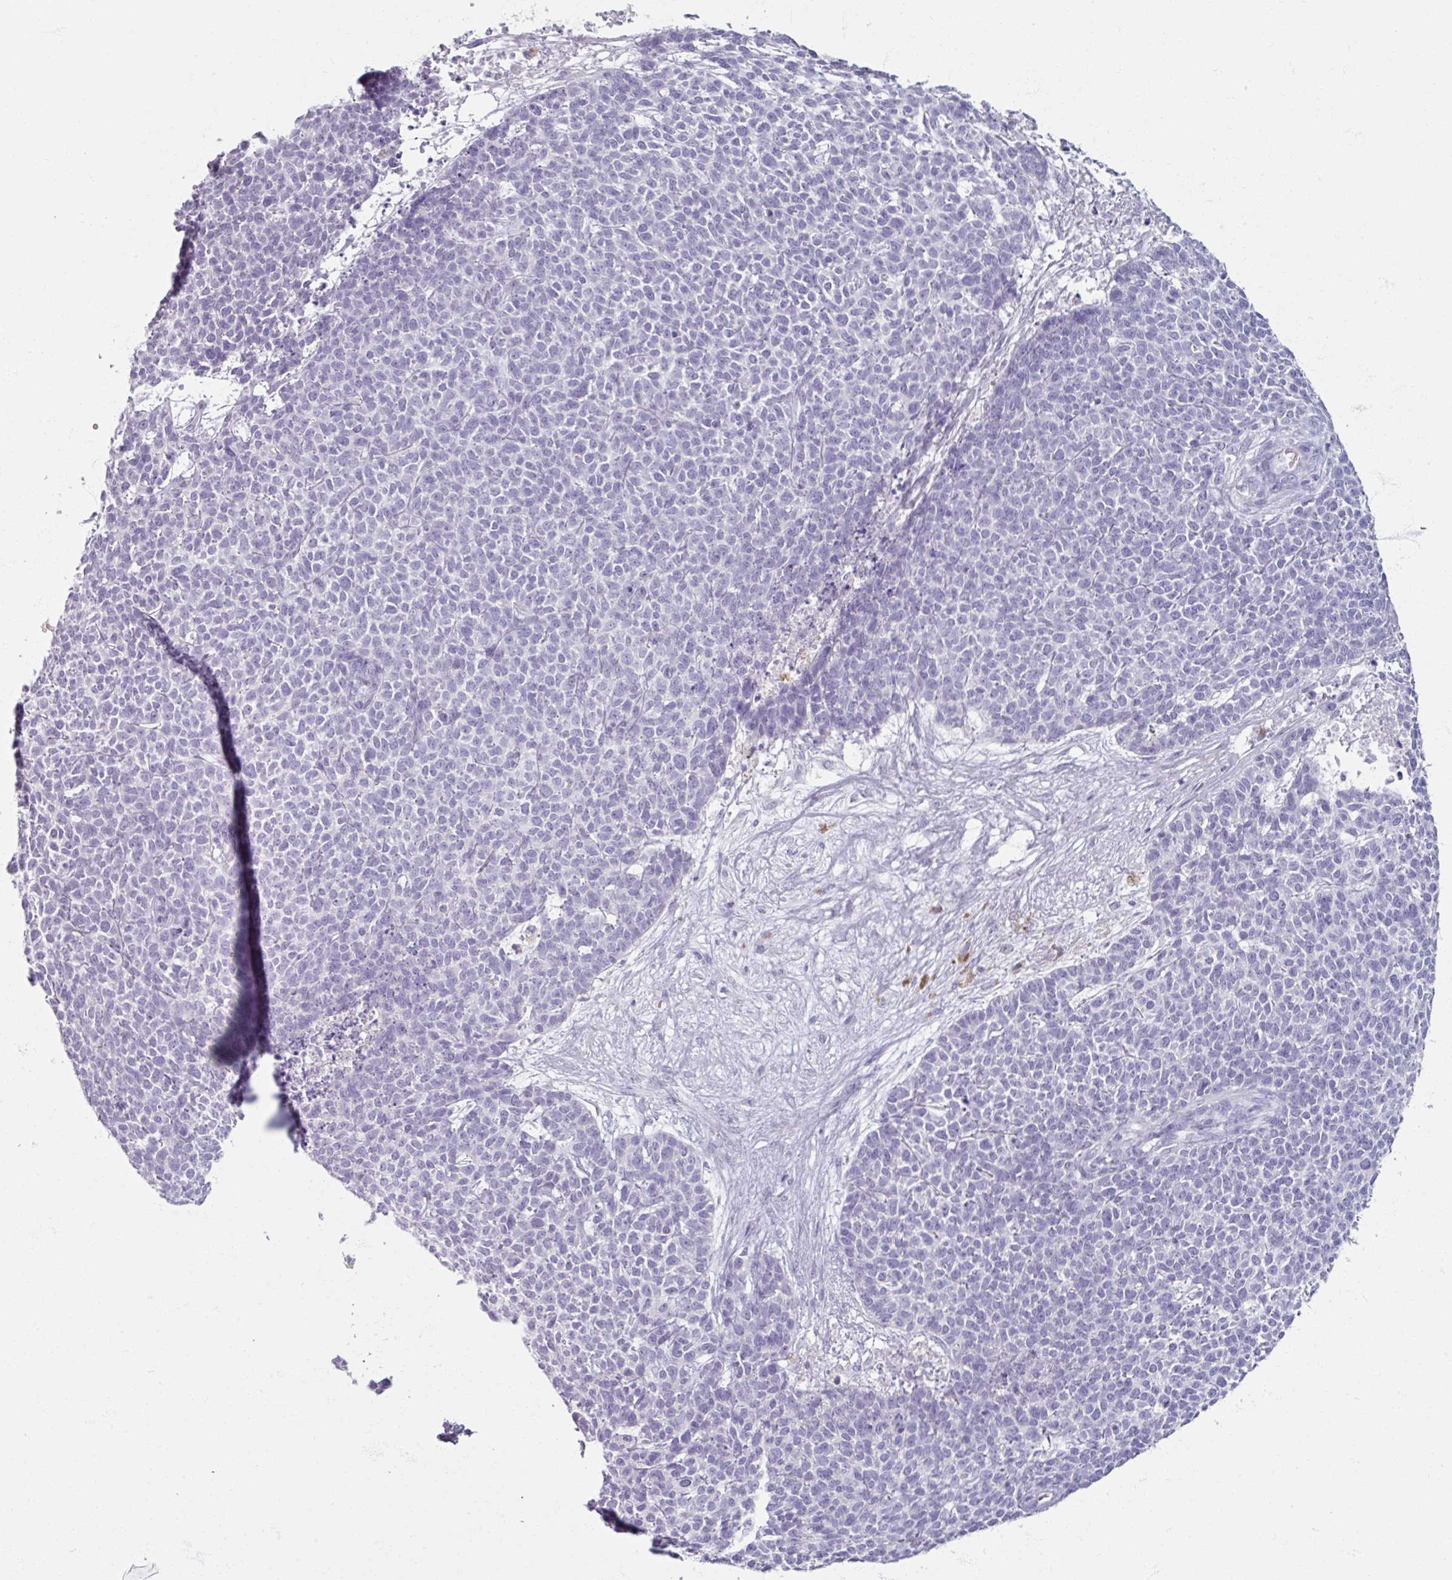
{"staining": {"intensity": "negative", "quantity": "none", "location": "none"}, "tissue": "skin cancer", "cell_type": "Tumor cells", "image_type": "cancer", "snomed": [{"axis": "morphology", "description": "Basal cell carcinoma"}, {"axis": "topography", "description": "Skin"}], "caption": "High magnification brightfield microscopy of skin cancer stained with DAB (brown) and counterstained with hematoxylin (blue): tumor cells show no significant staining.", "gene": "TG", "patient": {"sex": "female", "age": 84}}